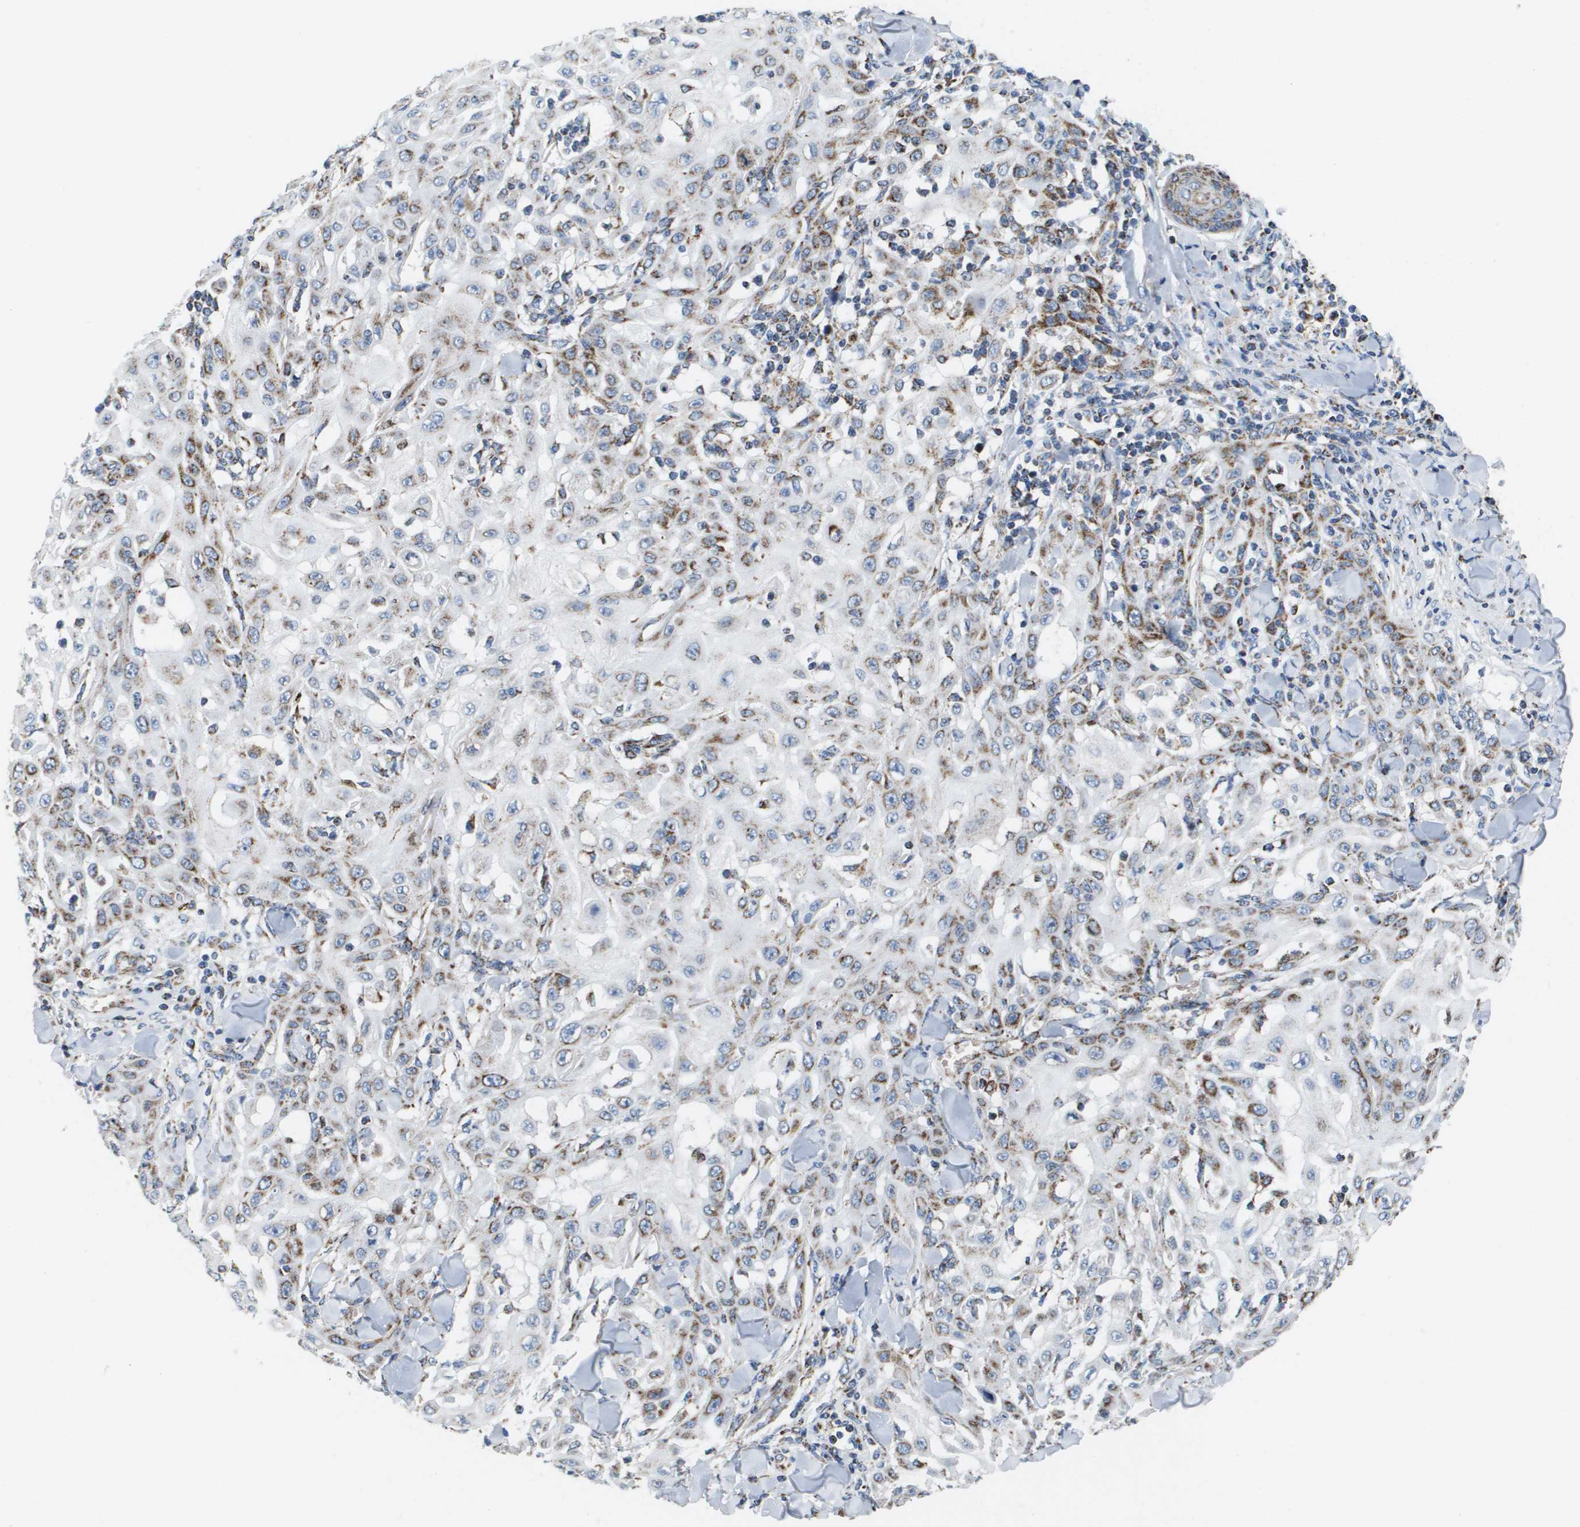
{"staining": {"intensity": "strong", "quantity": ">75%", "location": "cytoplasmic/membranous"}, "tissue": "skin cancer", "cell_type": "Tumor cells", "image_type": "cancer", "snomed": [{"axis": "morphology", "description": "Squamous cell carcinoma, NOS"}, {"axis": "topography", "description": "Skin"}], "caption": "Immunohistochemistry (IHC) (DAB) staining of human skin cancer reveals strong cytoplasmic/membranous protein positivity in about >75% of tumor cells. The staining is performed using DAB (3,3'-diaminobenzidine) brown chromogen to label protein expression. The nuclei are counter-stained blue using hematoxylin.", "gene": "ATP5F1B", "patient": {"sex": "male", "age": 24}}